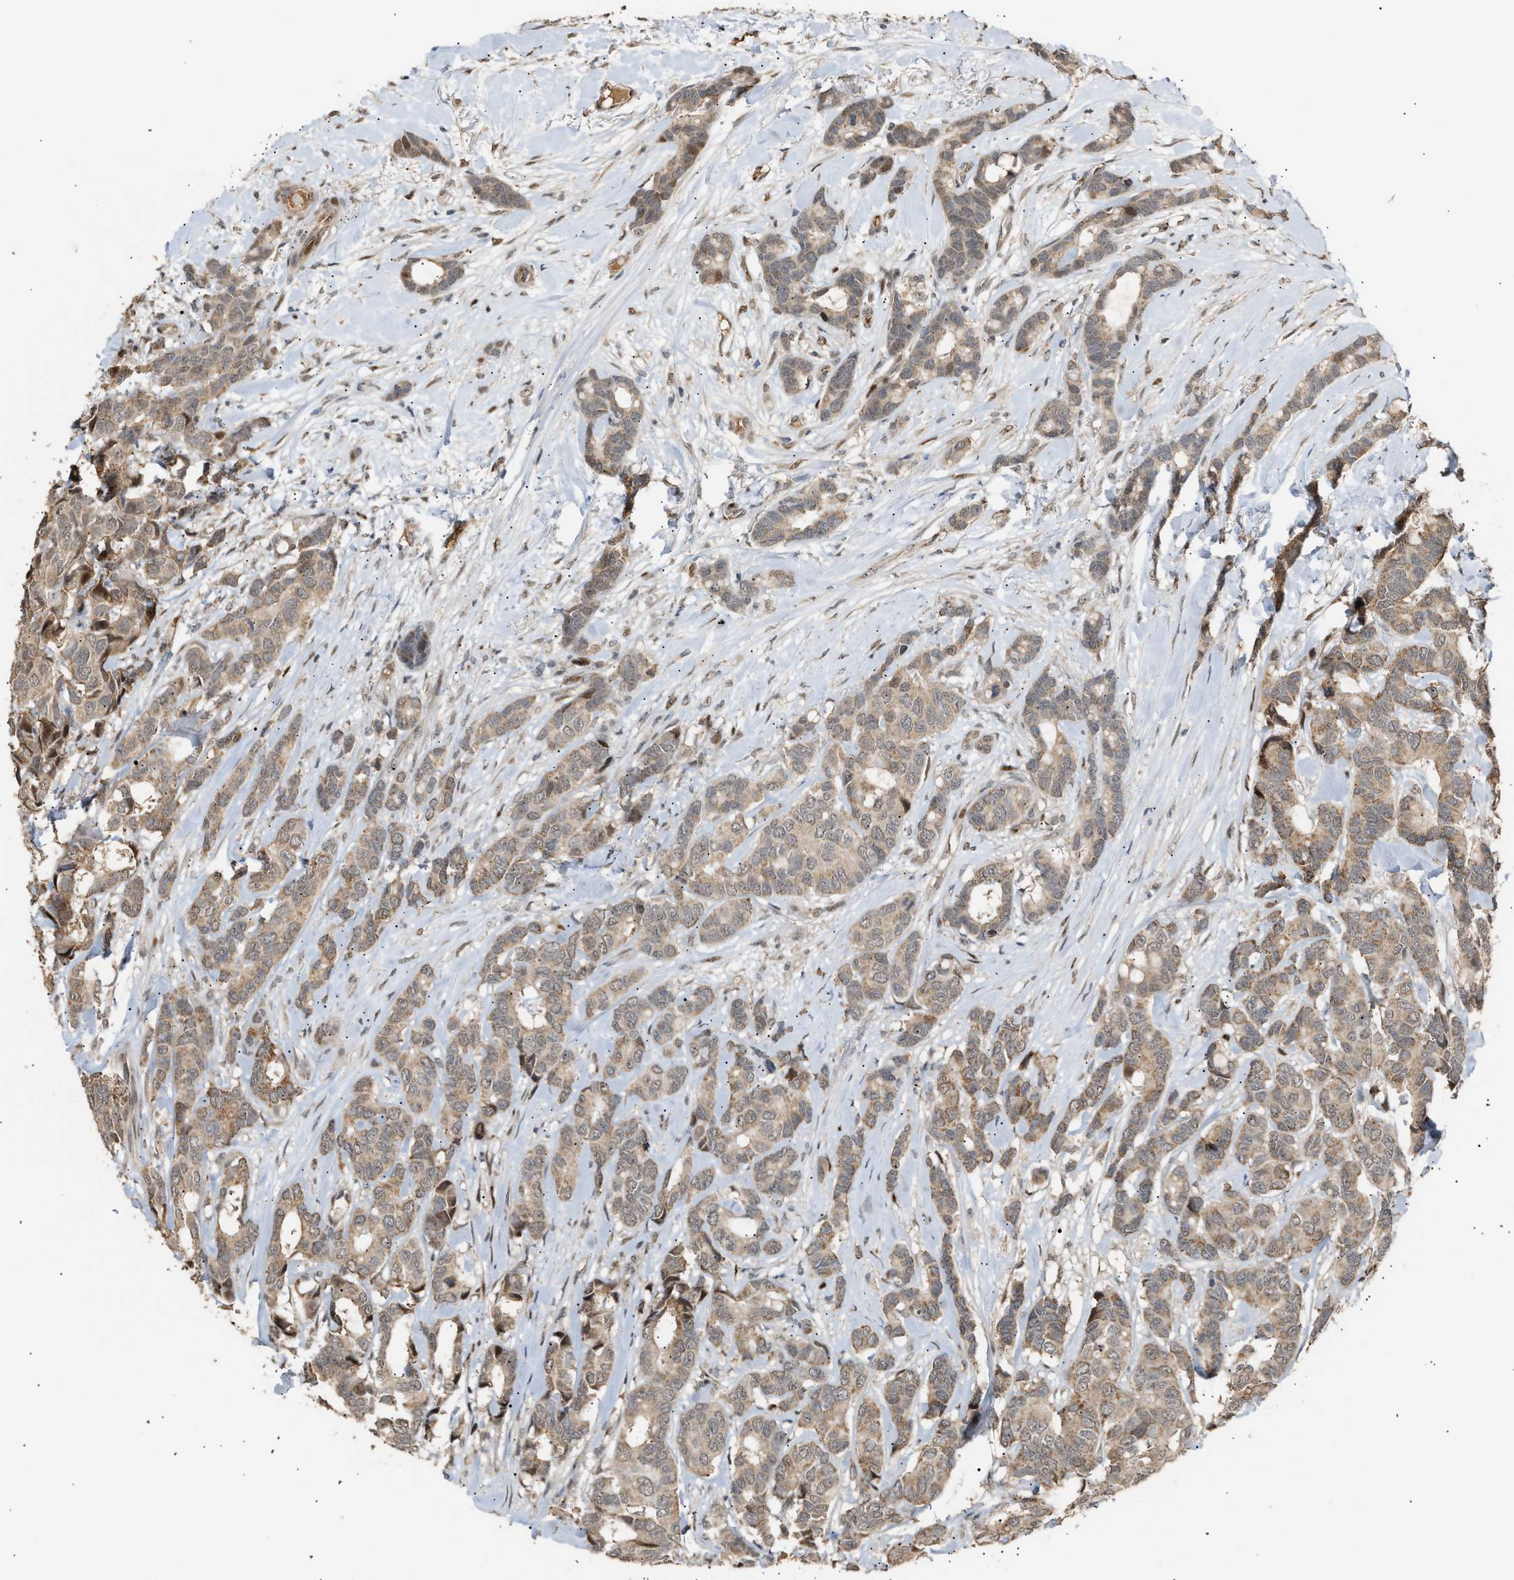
{"staining": {"intensity": "weak", "quantity": ">75%", "location": "cytoplasmic/membranous"}, "tissue": "breast cancer", "cell_type": "Tumor cells", "image_type": "cancer", "snomed": [{"axis": "morphology", "description": "Duct carcinoma"}, {"axis": "topography", "description": "Breast"}], "caption": "A brown stain labels weak cytoplasmic/membranous staining of a protein in breast cancer (infiltrating ductal carcinoma) tumor cells.", "gene": "ZFAND5", "patient": {"sex": "female", "age": 87}}